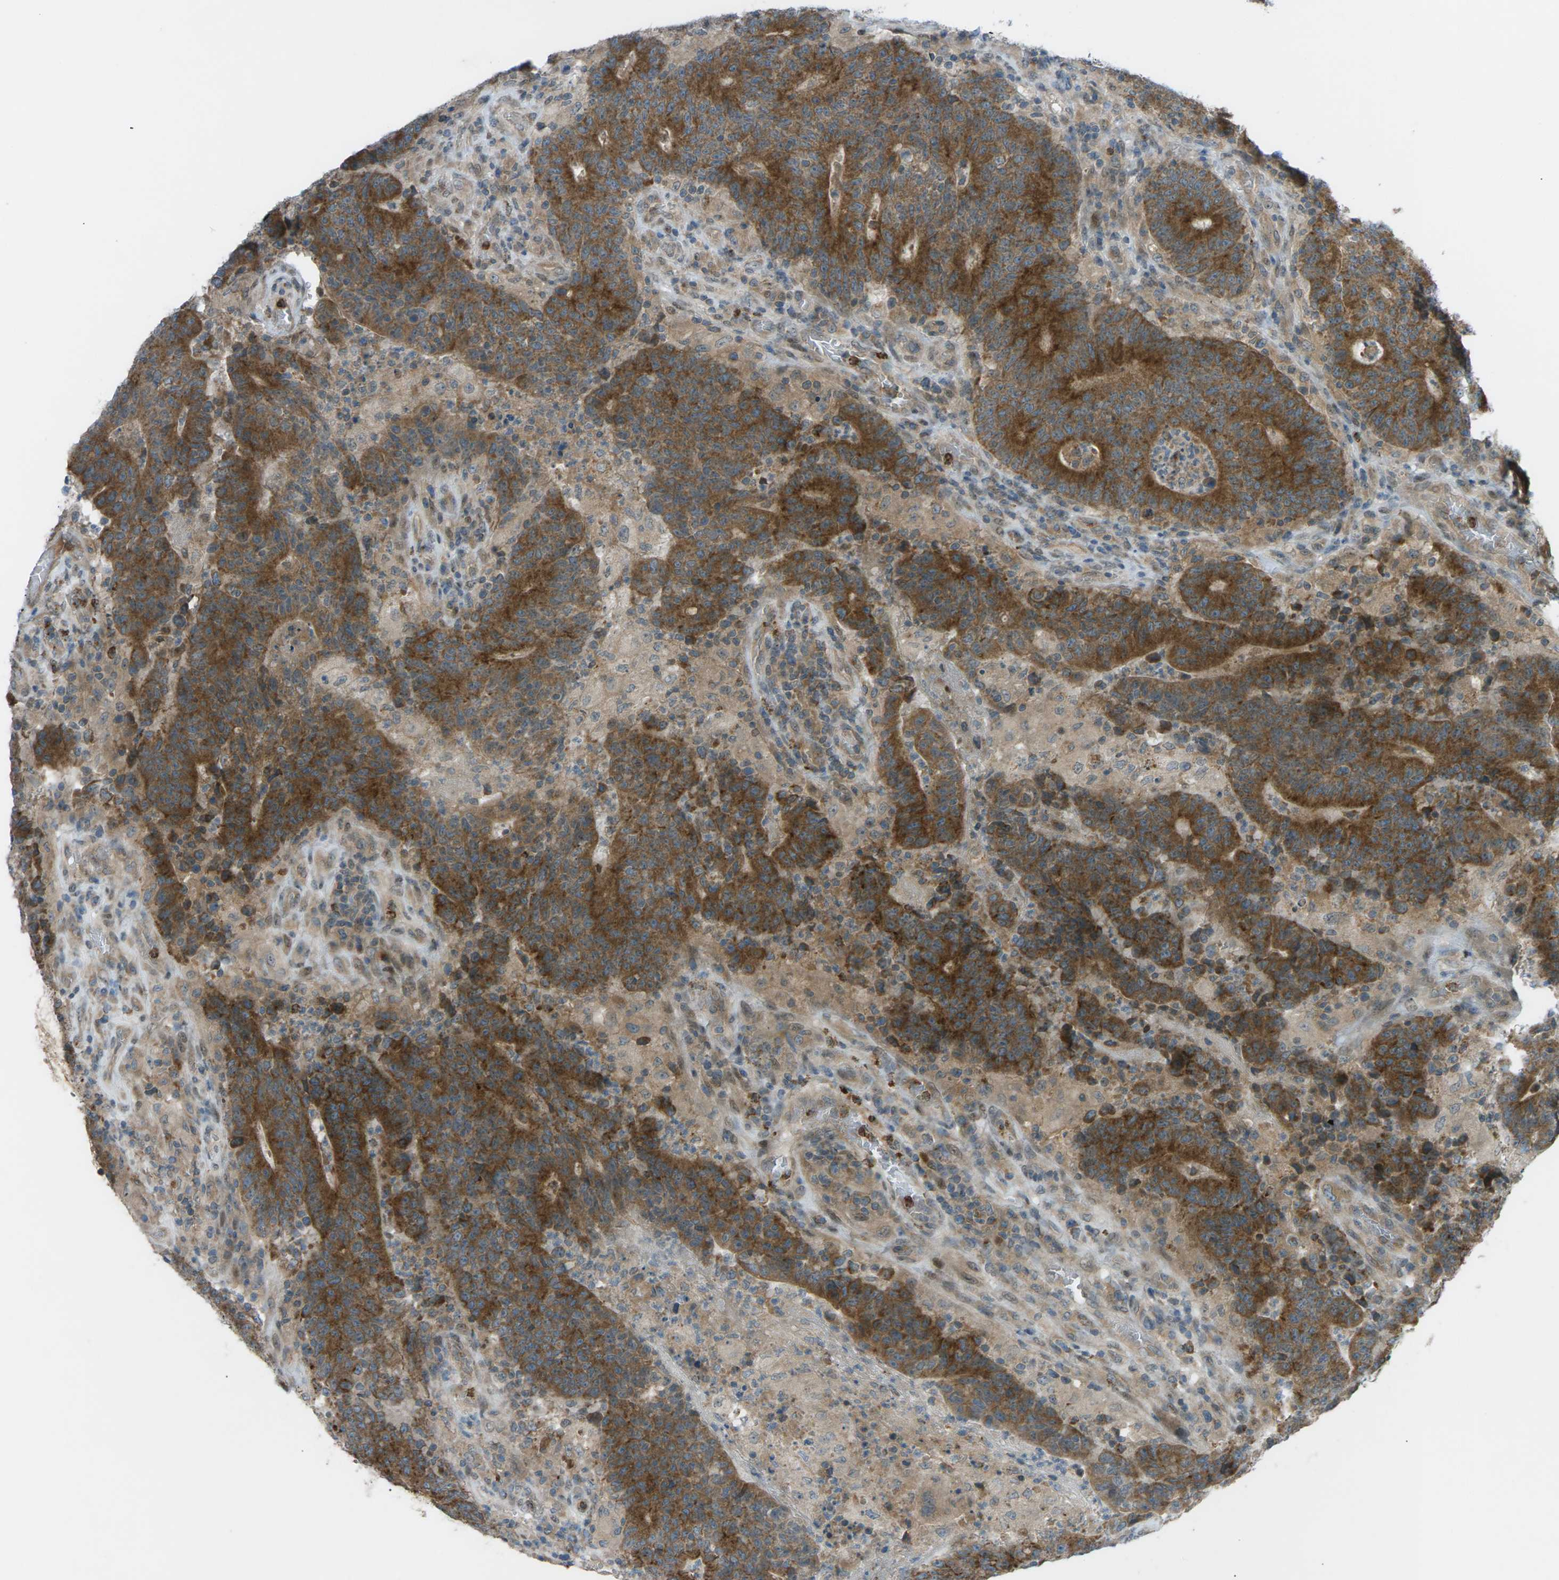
{"staining": {"intensity": "strong", "quantity": ">75%", "location": "cytoplasmic/membranous"}, "tissue": "colorectal cancer", "cell_type": "Tumor cells", "image_type": "cancer", "snomed": [{"axis": "morphology", "description": "Normal tissue, NOS"}, {"axis": "morphology", "description": "Adenocarcinoma, NOS"}, {"axis": "topography", "description": "Colon"}], "caption": "Protein expression analysis of colorectal cancer exhibits strong cytoplasmic/membranous staining in approximately >75% of tumor cells.", "gene": "DYRK1A", "patient": {"sex": "female", "age": 75}}